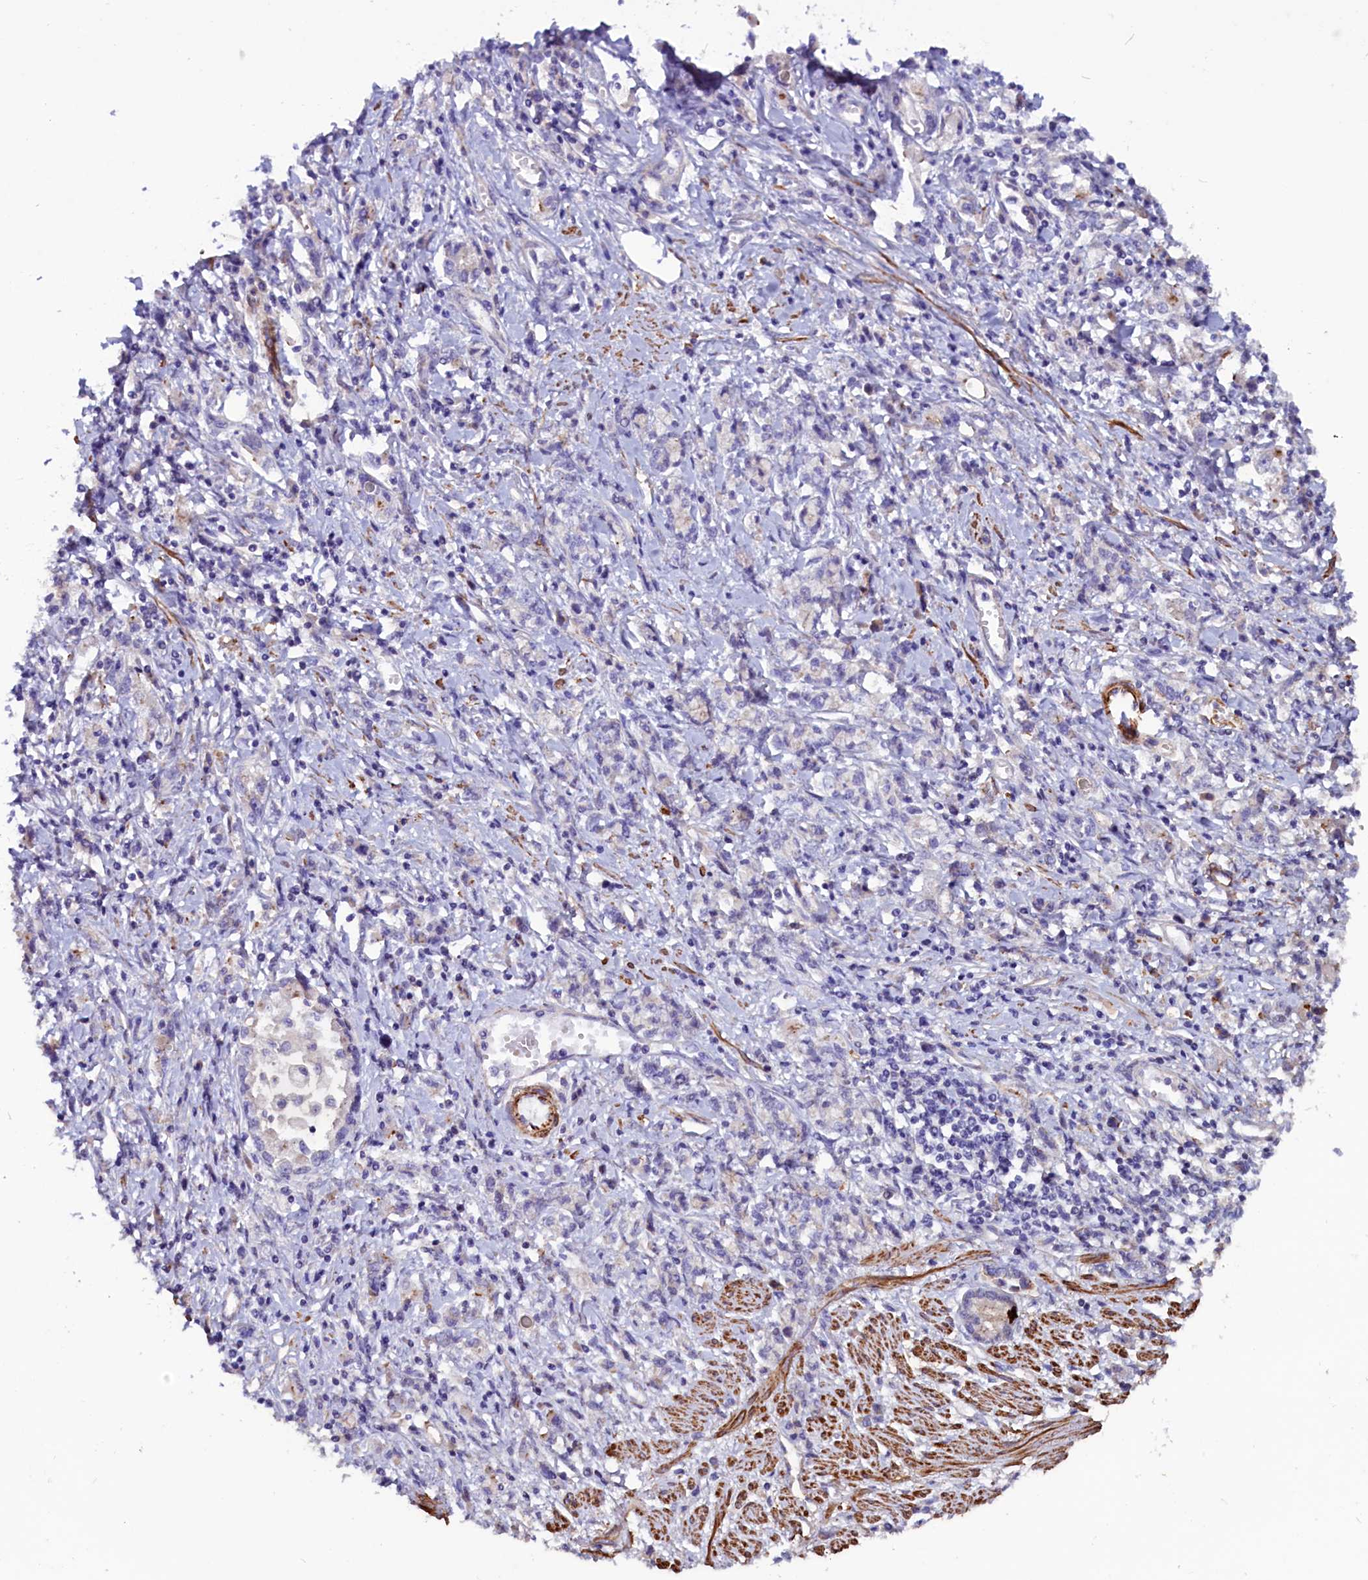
{"staining": {"intensity": "negative", "quantity": "none", "location": "none"}, "tissue": "stomach cancer", "cell_type": "Tumor cells", "image_type": "cancer", "snomed": [{"axis": "morphology", "description": "Adenocarcinoma, NOS"}, {"axis": "topography", "description": "Stomach"}], "caption": "Image shows no significant protein positivity in tumor cells of stomach cancer (adenocarcinoma).", "gene": "ZNF749", "patient": {"sex": "female", "age": 76}}